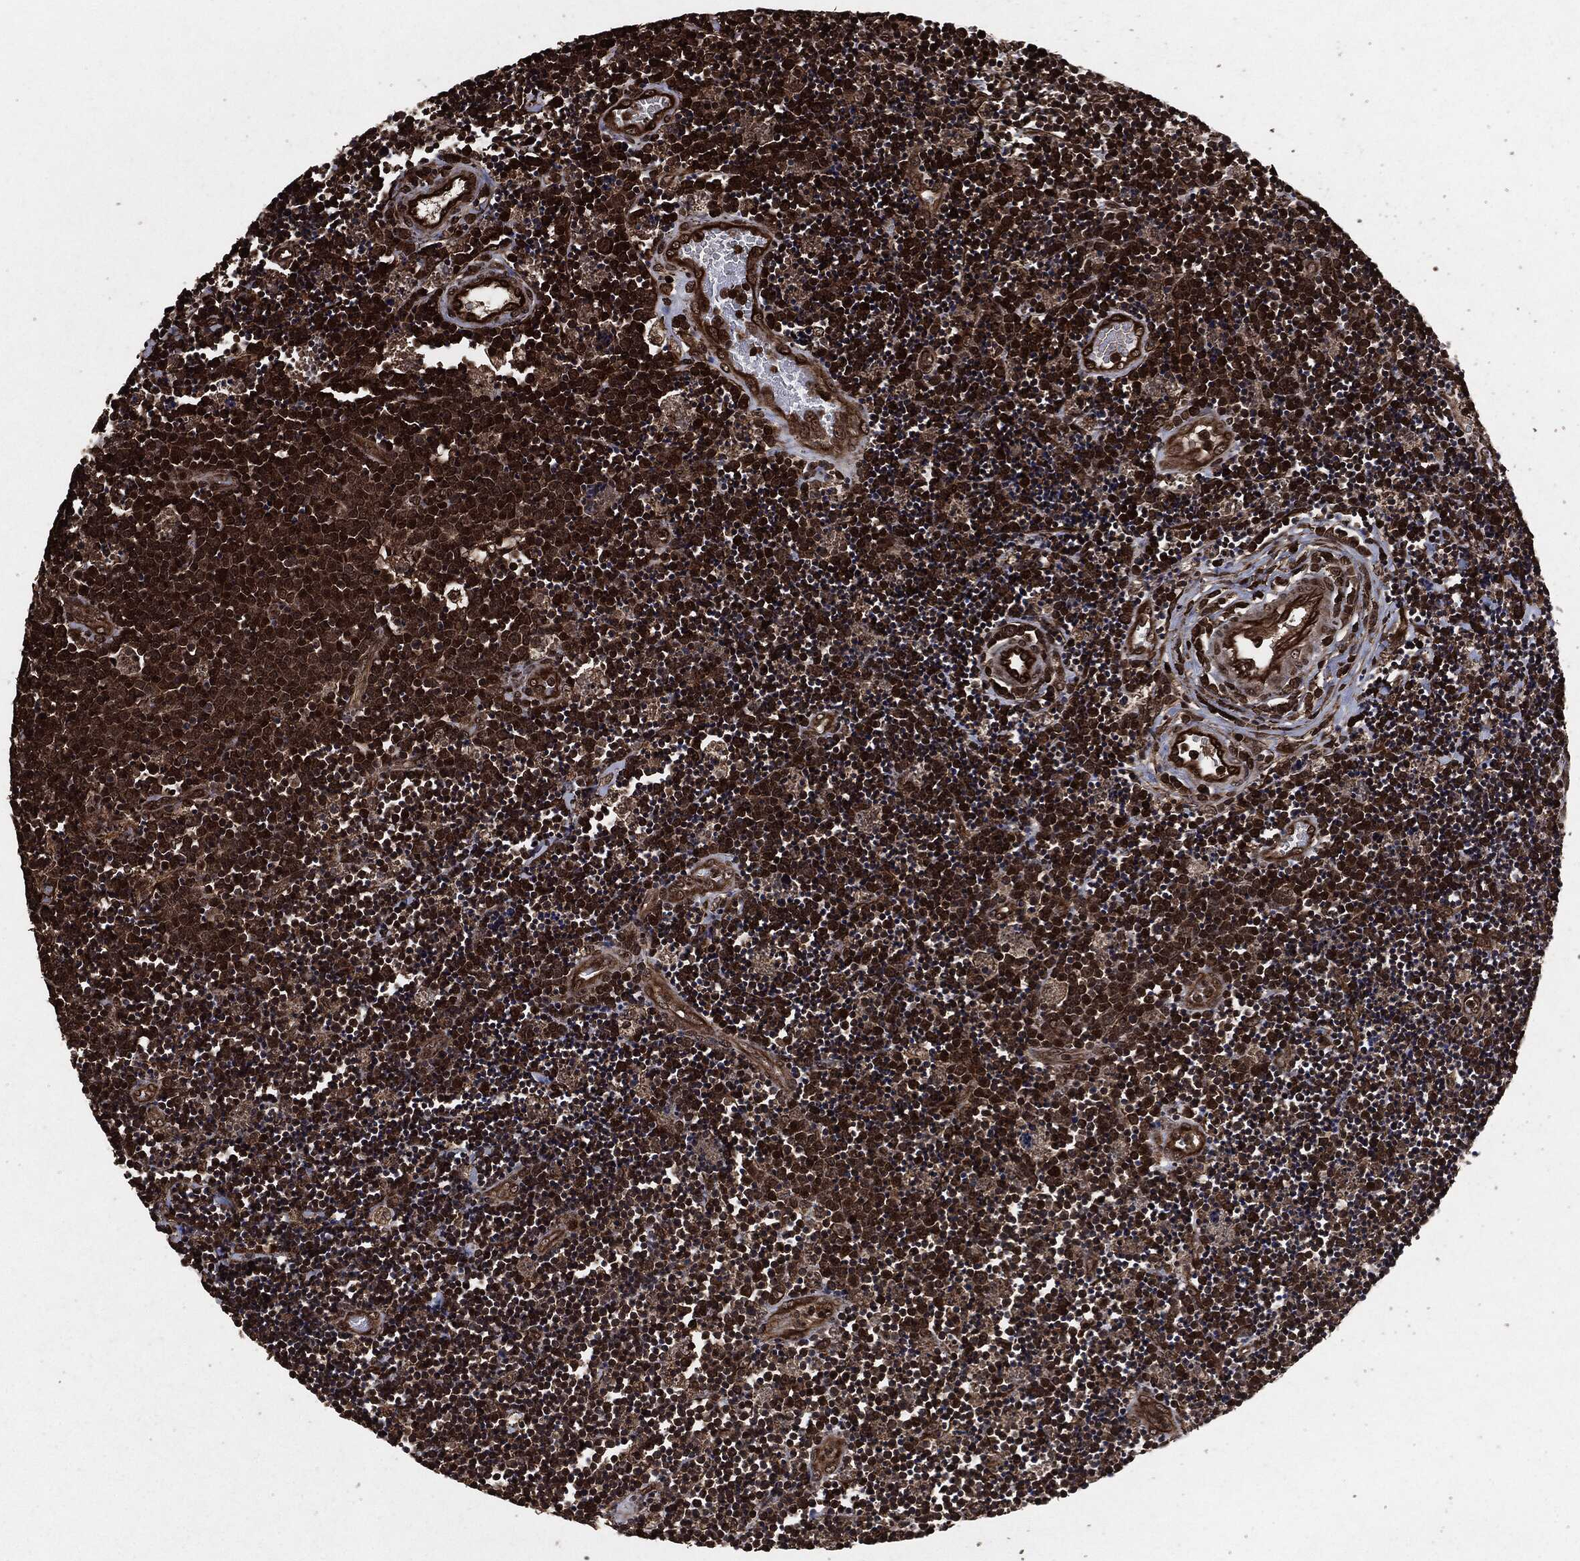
{"staining": {"intensity": "strong", "quantity": "25%-75%", "location": "nuclear"}, "tissue": "lymphoma", "cell_type": "Tumor cells", "image_type": "cancer", "snomed": [{"axis": "morphology", "description": "Malignant lymphoma, non-Hodgkin's type, Low grade"}, {"axis": "topography", "description": "Brain"}], "caption": "High-magnification brightfield microscopy of malignant lymphoma, non-Hodgkin's type (low-grade) stained with DAB (3,3'-diaminobenzidine) (brown) and counterstained with hematoxylin (blue). tumor cells exhibit strong nuclear expression is present in approximately25%-75% of cells.", "gene": "EGFR", "patient": {"sex": "female", "age": 66}}